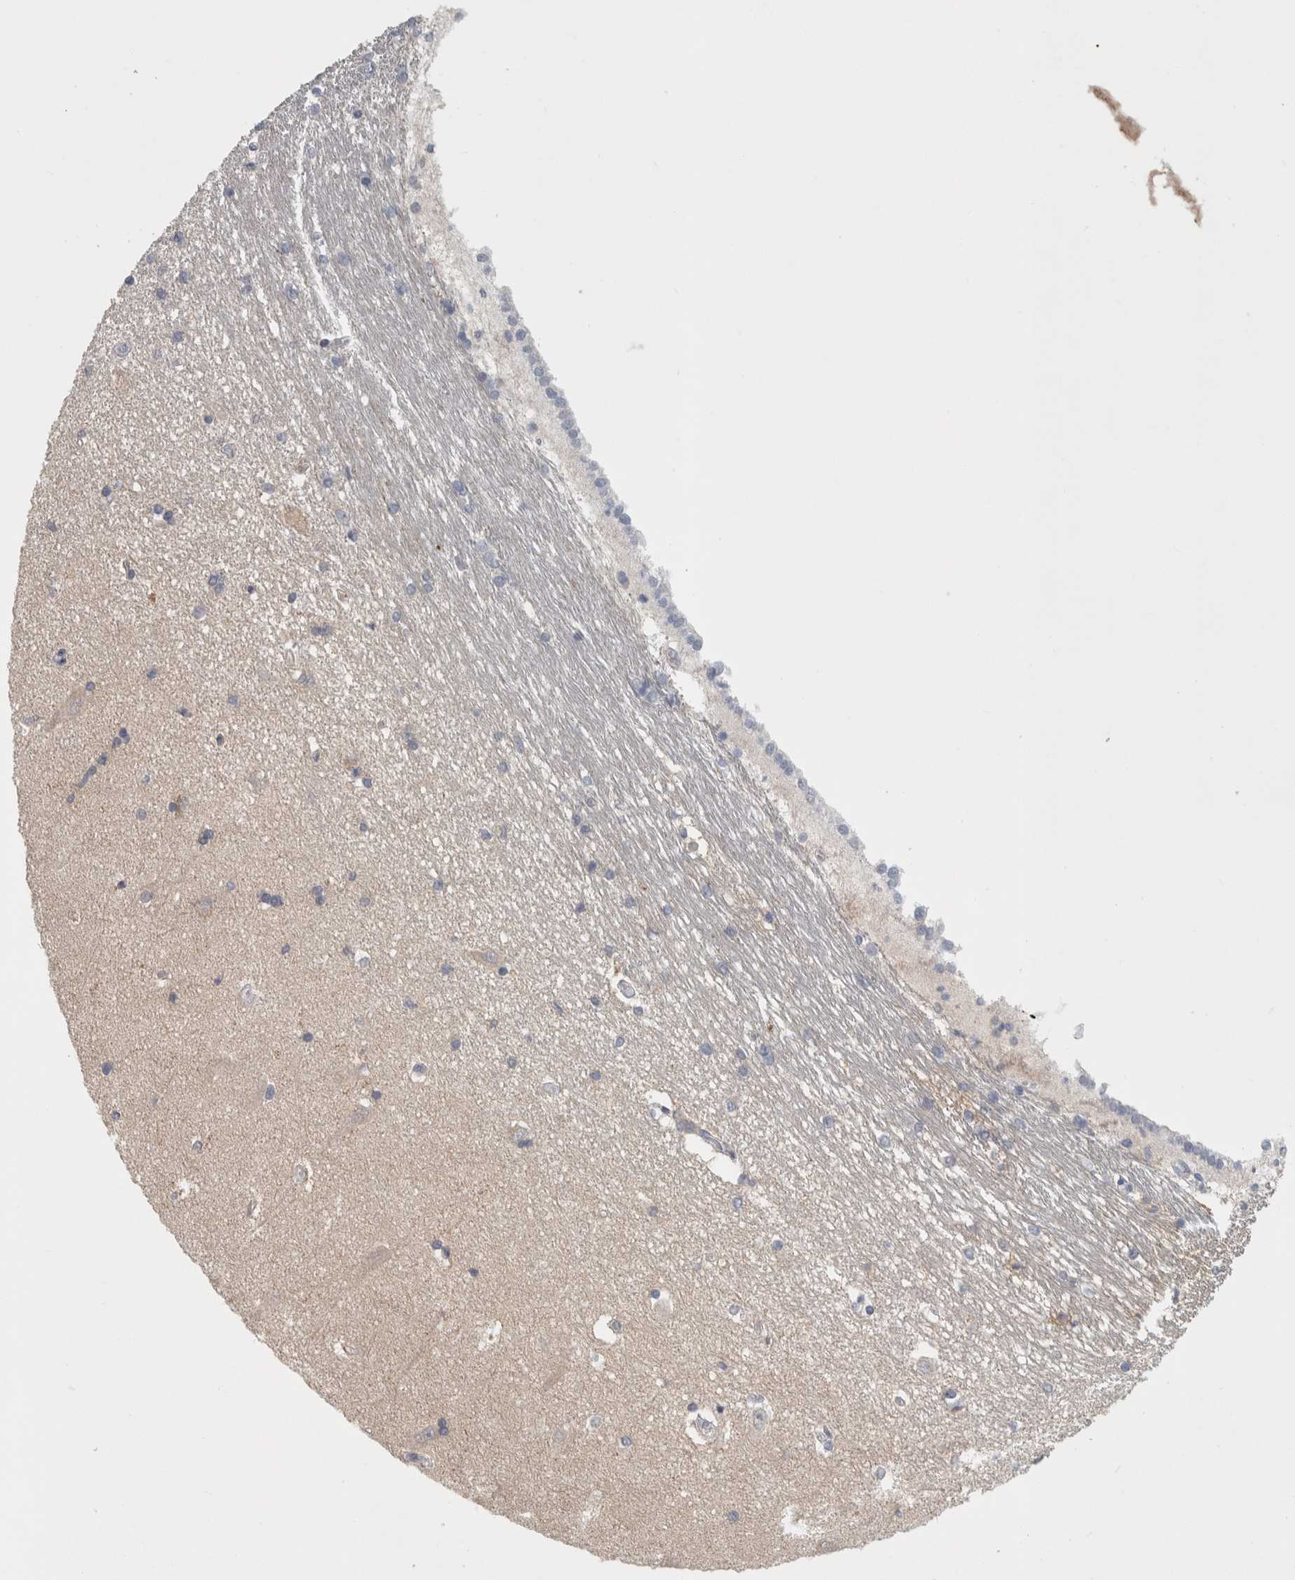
{"staining": {"intensity": "negative", "quantity": "none", "location": "none"}, "tissue": "hippocampus", "cell_type": "Glial cells", "image_type": "normal", "snomed": [{"axis": "morphology", "description": "Normal tissue, NOS"}, {"axis": "topography", "description": "Hippocampus"}], "caption": "This is an IHC image of normal hippocampus. There is no positivity in glial cells.", "gene": "ZNF862", "patient": {"sex": "male", "age": 45}}